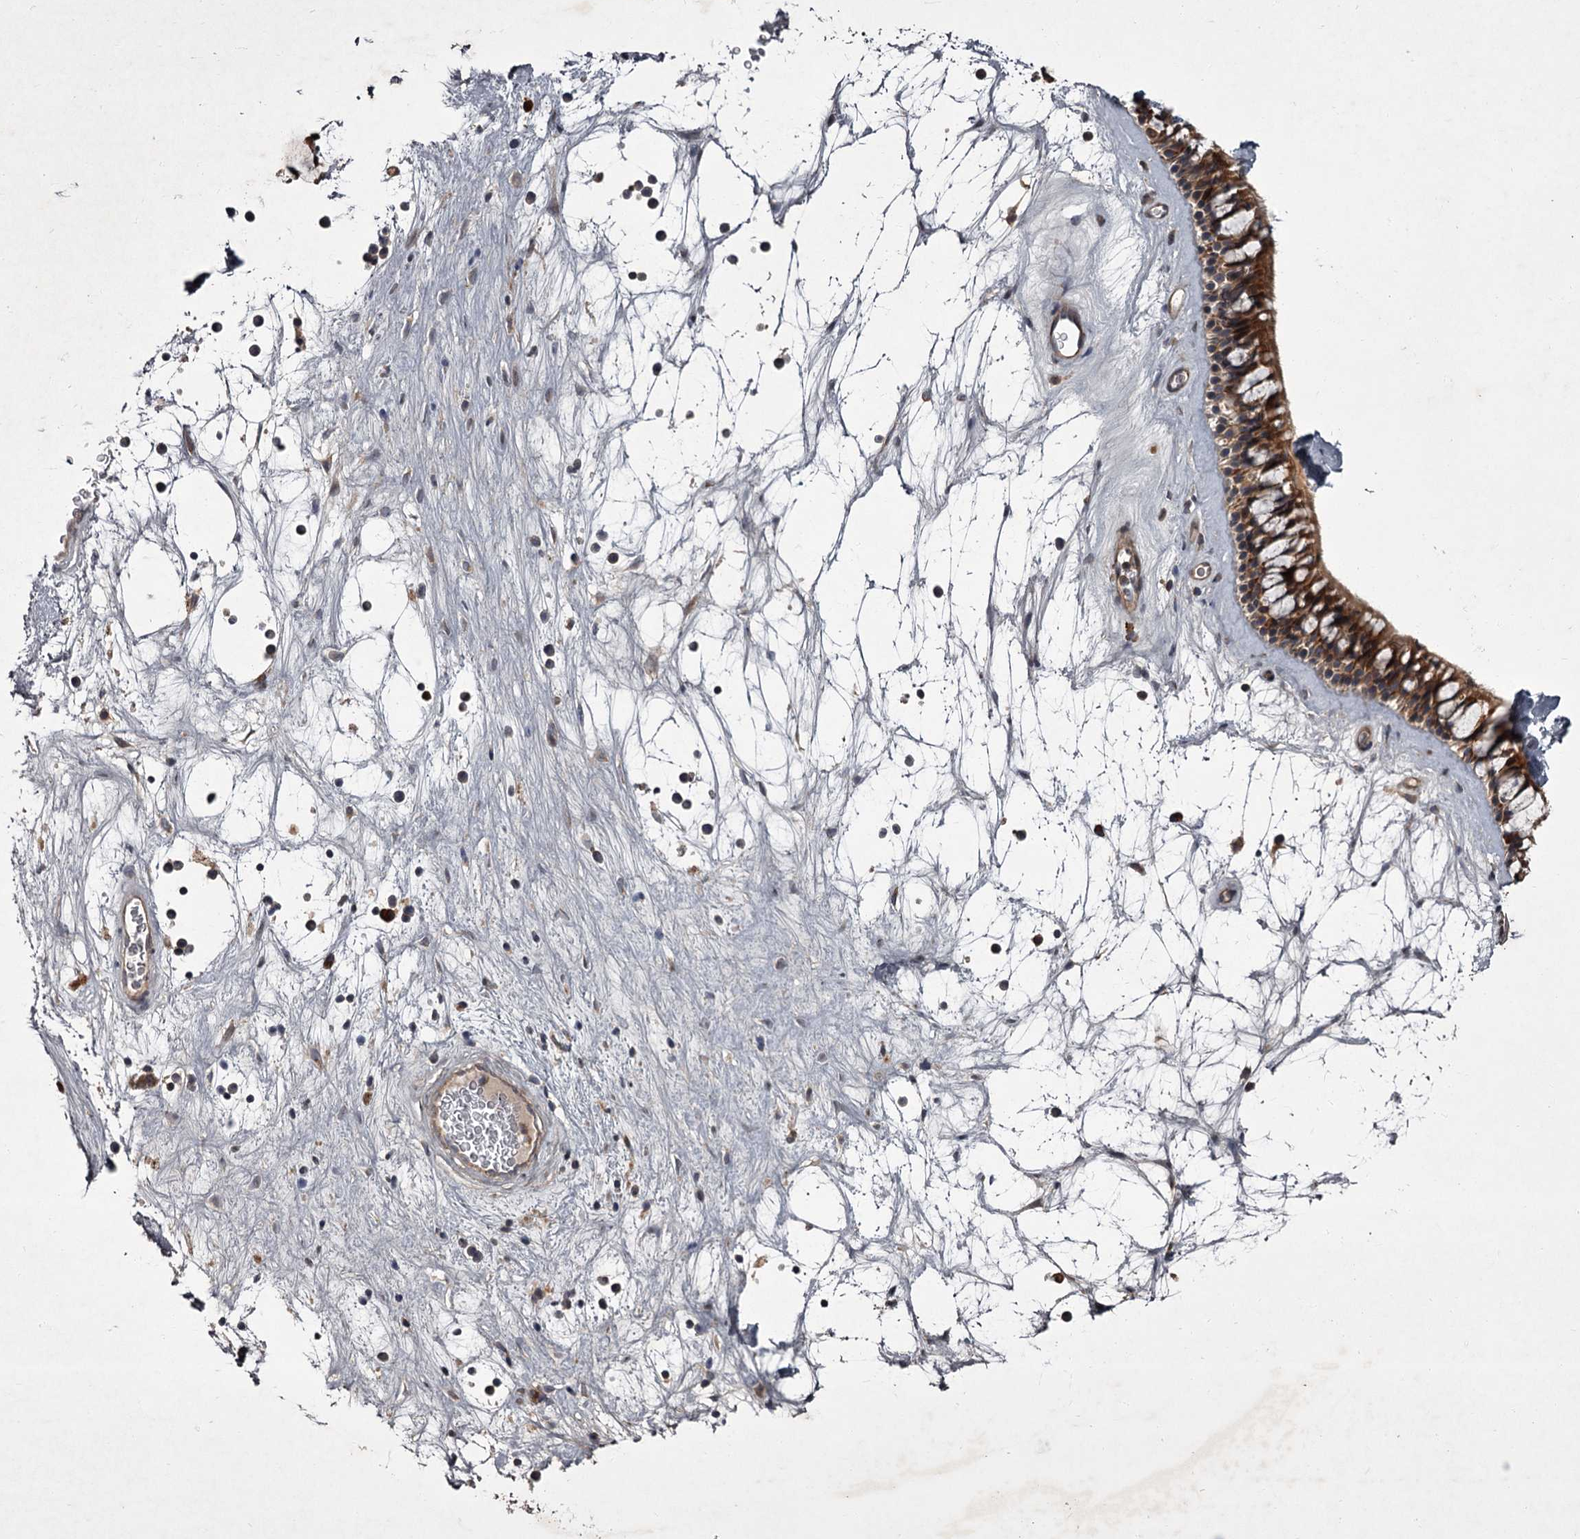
{"staining": {"intensity": "moderate", "quantity": ">75%", "location": "cytoplasmic/membranous"}, "tissue": "nasopharynx", "cell_type": "Respiratory epithelial cells", "image_type": "normal", "snomed": [{"axis": "morphology", "description": "Normal tissue, NOS"}, {"axis": "topography", "description": "Nasopharynx"}], "caption": "IHC photomicrograph of benign human nasopharynx stained for a protein (brown), which displays medium levels of moderate cytoplasmic/membranous positivity in about >75% of respiratory epithelial cells.", "gene": "UNC93B1", "patient": {"sex": "male", "age": 64}}